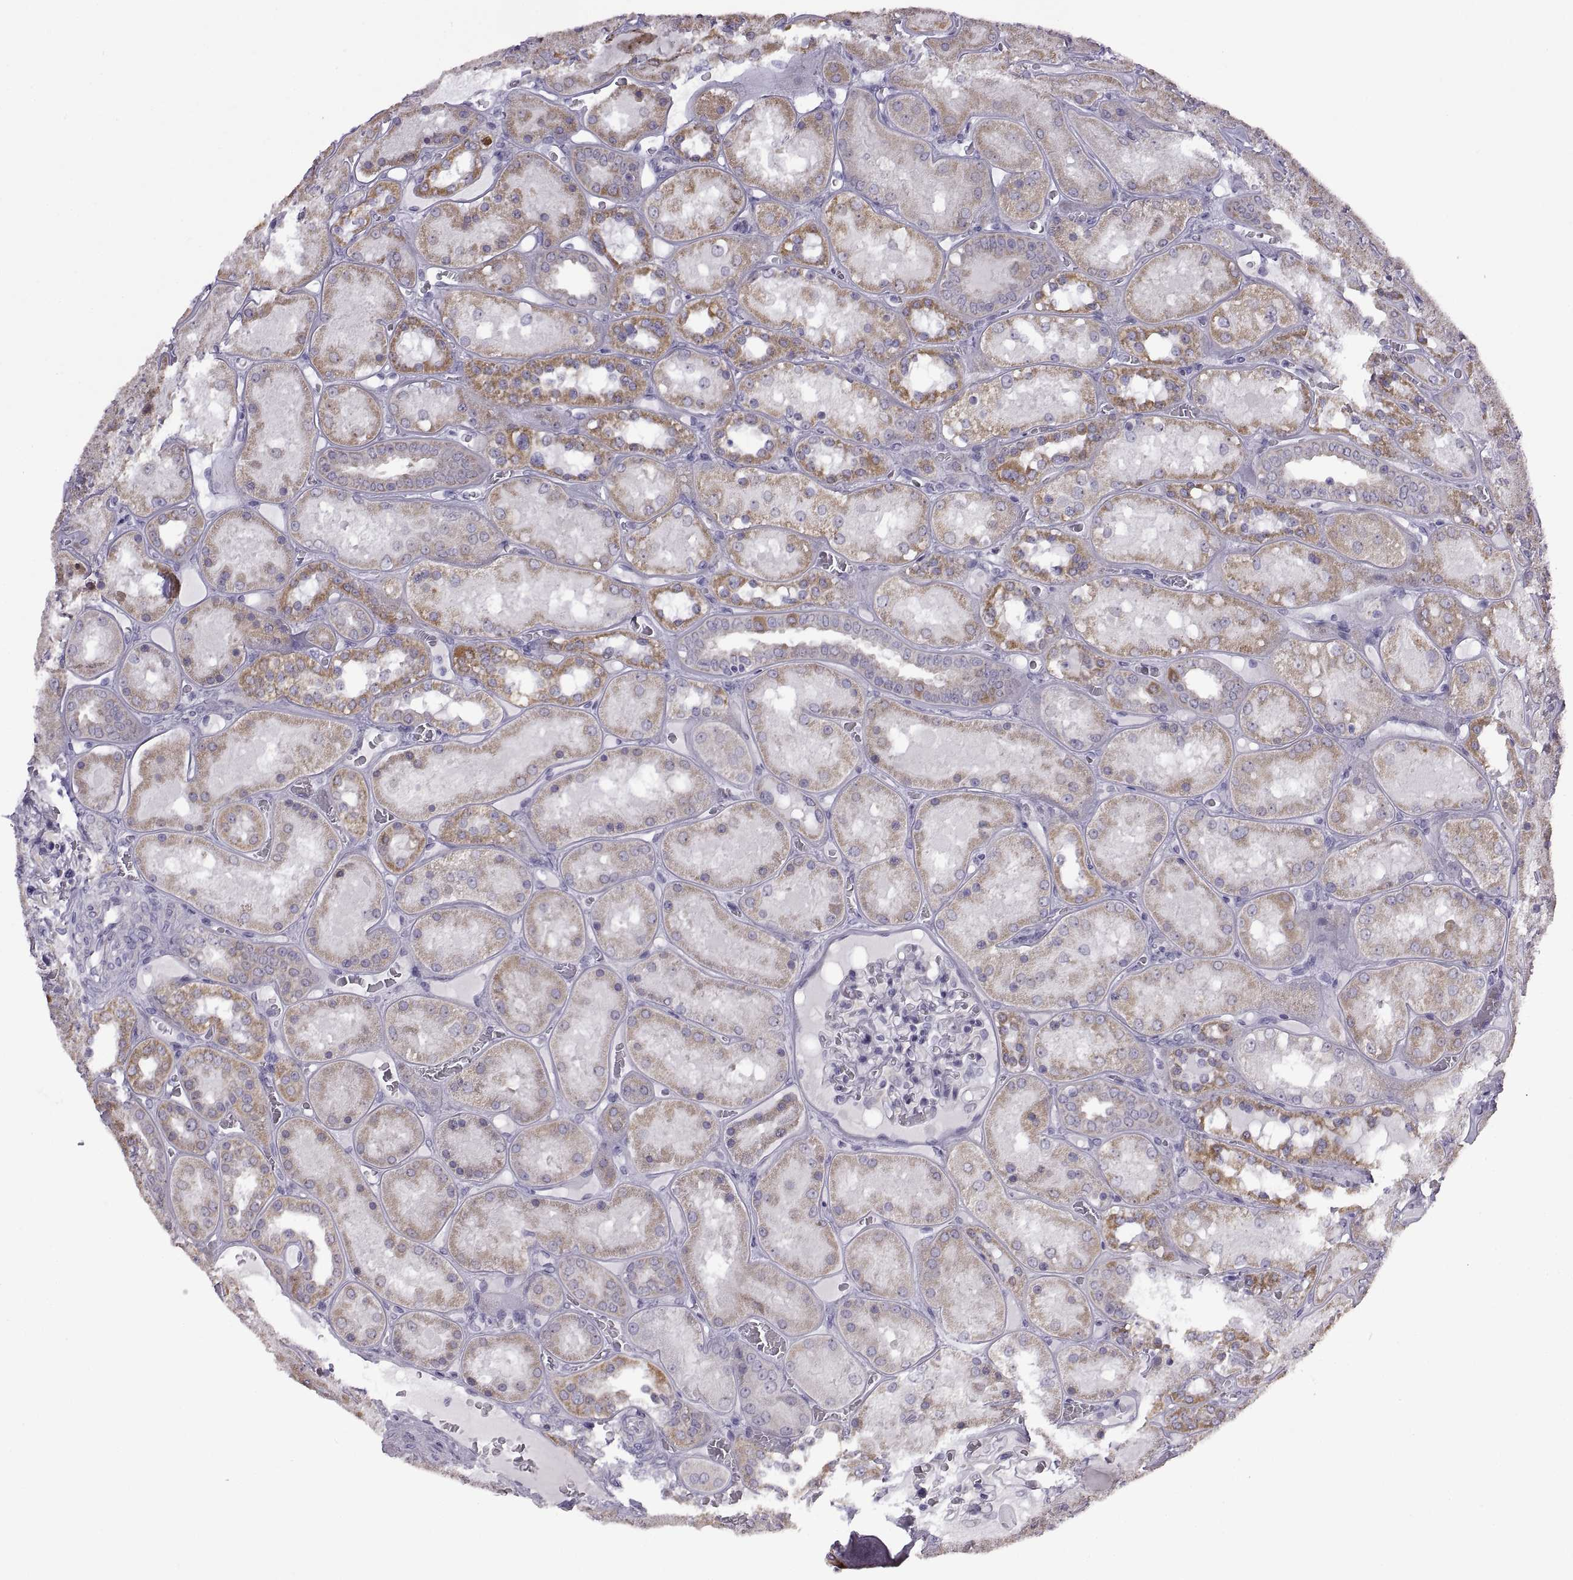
{"staining": {"intensity": "negative", "quantity": "none", "location": "none"}, "tissue": "kidney", "cell_type": "Cells in glomeruli", "image_type": "normal", "snomed": [{"axis": "morphology", "description": "Normal tissue, NOS"}, {"axis": "topography", "description": "Kidney"}], "caption": "The histopathology image exhibits no significant expression in cells in glomeruli of kidney.", "gene": "FAM170A", "patient": {"sex": "male", "age": 73}}